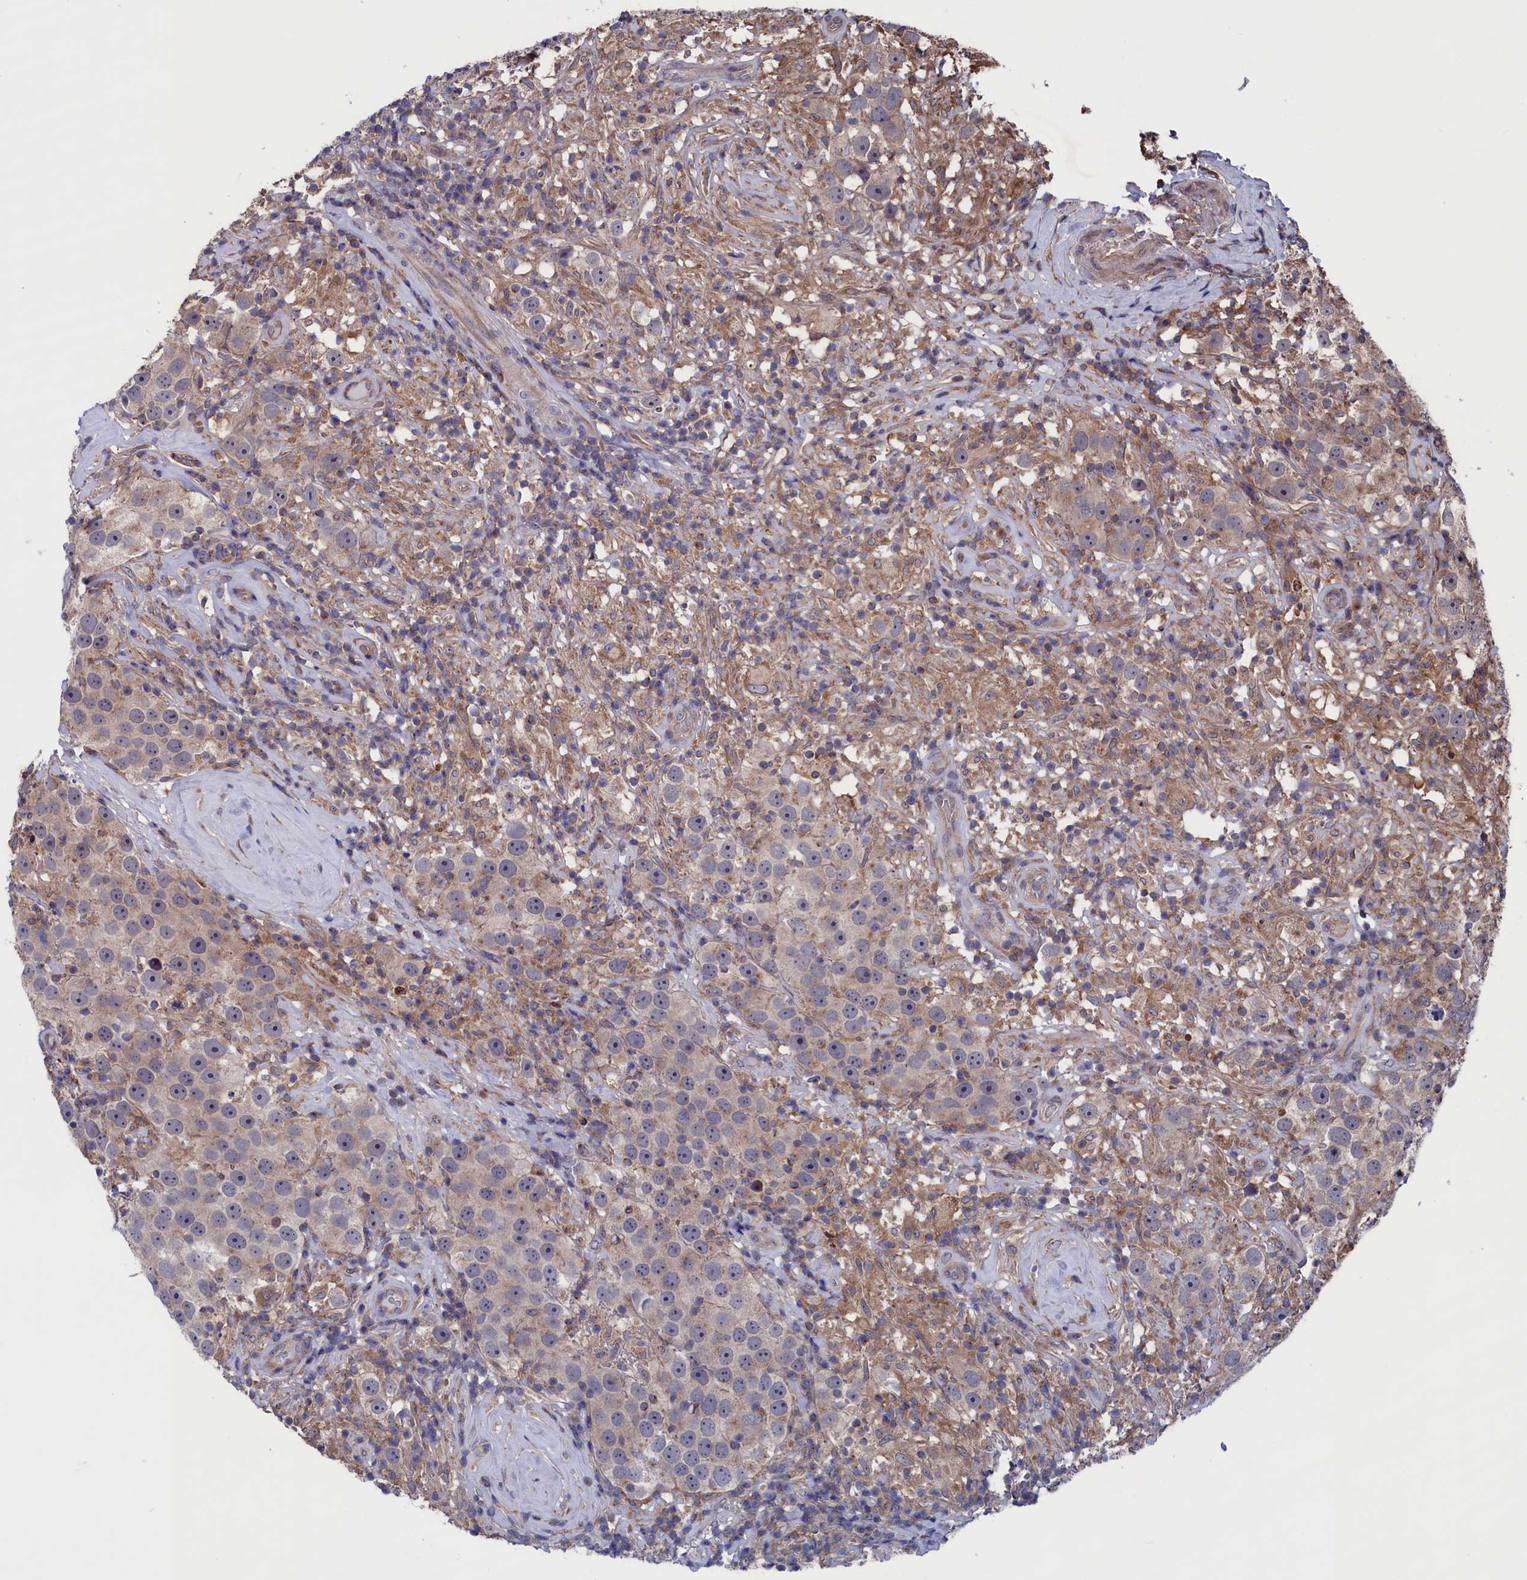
{"staining": {"intensity": "weak", "quantity": "<25%", "location": "cytoplasmic/membranous"}, "tissue": "testis cancer", "cell_type": "Tumor cells", "image_type": "cancer", "snomed": [{"axis": "morphology", "description": "Seminoma, NOS"}, {"axis": "topography", "description": "Testis"}], "caption": "The histopathology image displays no significant staining in tumor cells of seminoma (testis). Brightfield microscopy of IHC stained with DAB (brown) and hematoxylin (blue), captured at high magnification.", "gene": "SPATA13", "patient": {"sex": "male", "age": 49}}